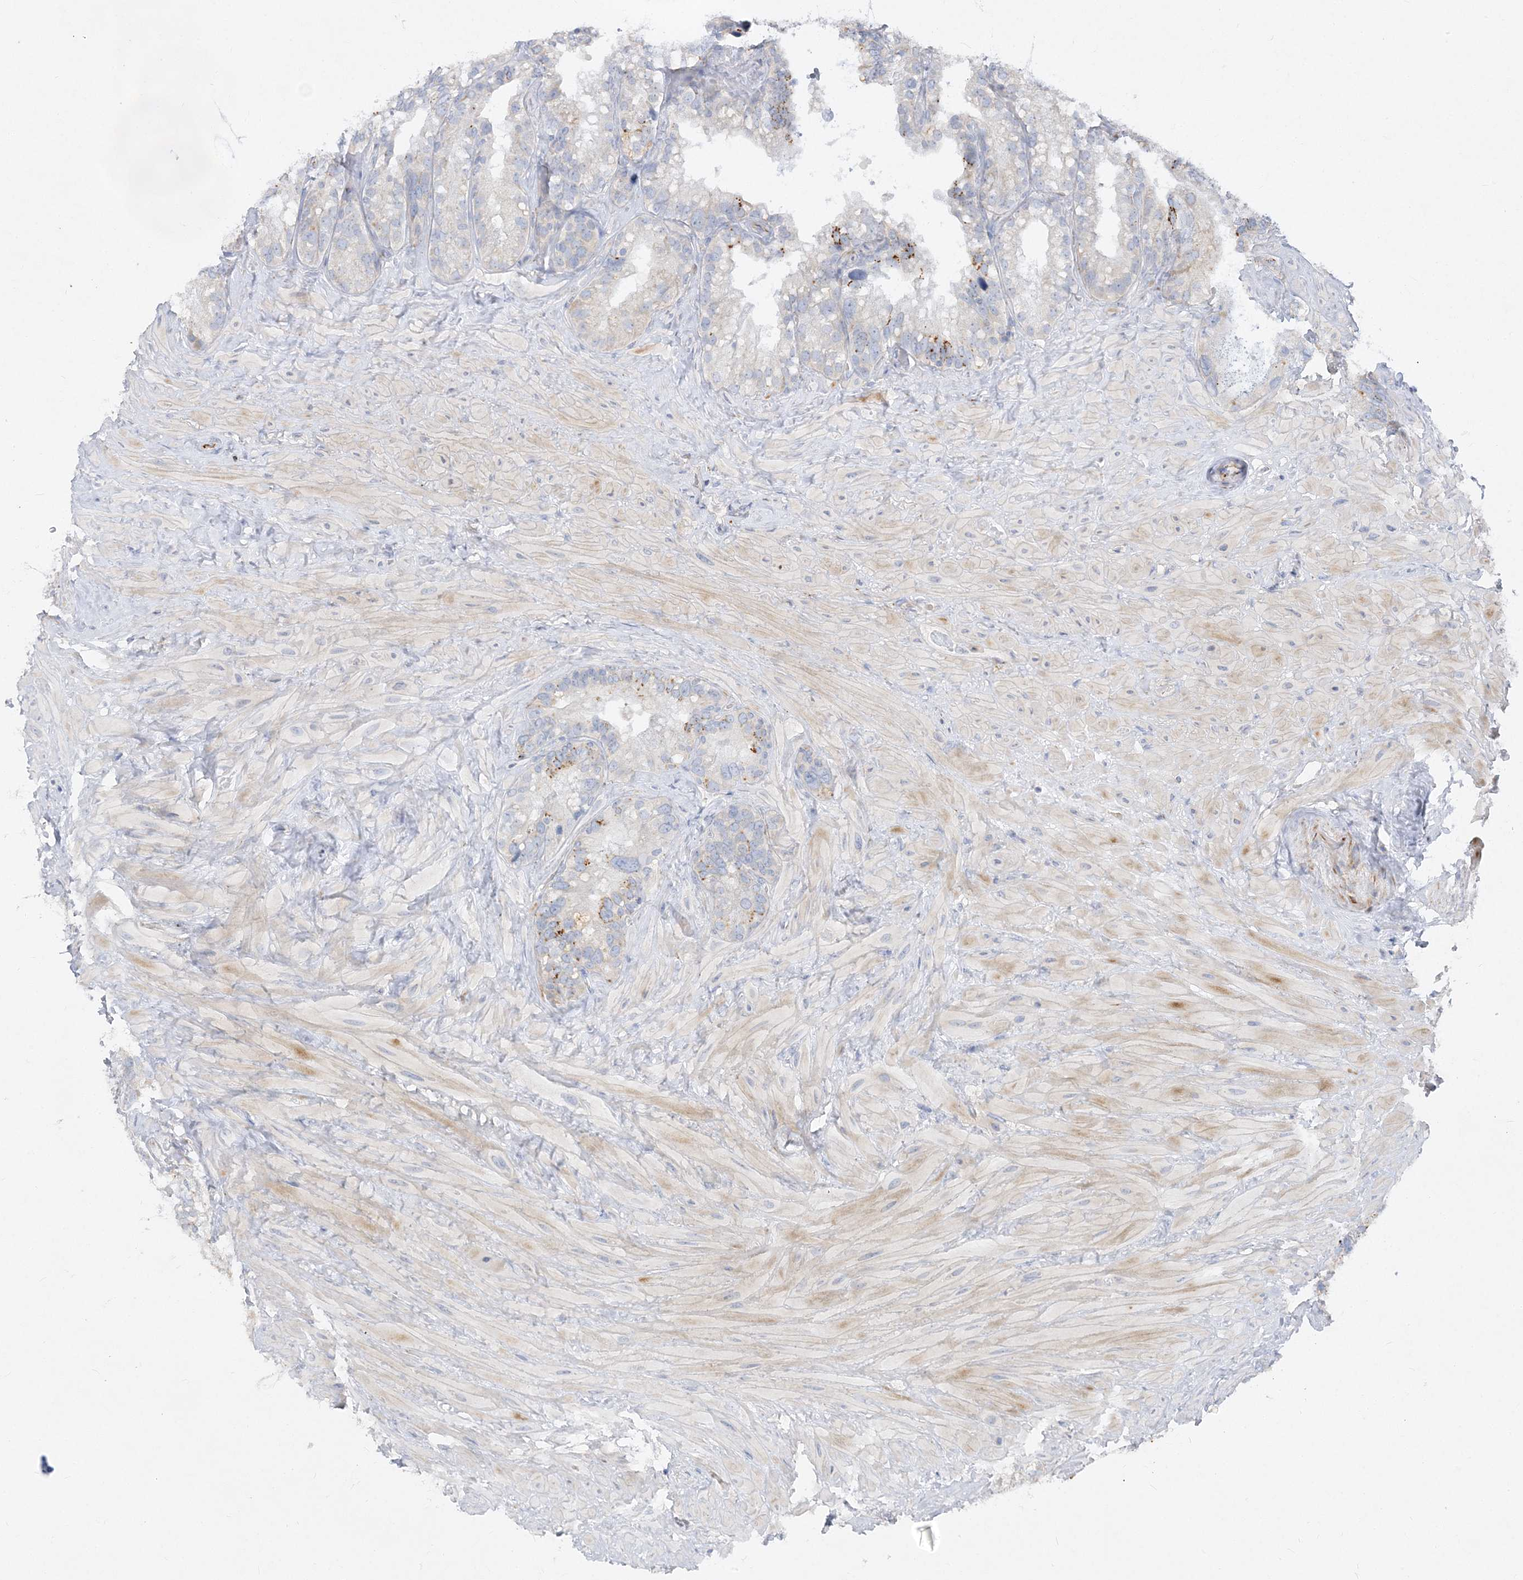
{"staining": {"intensity": "negative", "quantity": "none", "location": "none"}, "tissue": "seminal vesicle", "cell_type": "Glandular cells", "image_type": "normal", "snomed": [{"axis": "morphology", "description": "Normal tissue, NOS"}, {"axis": "topography", "description": "Prostate"}, {"axis": "topography", "description": "Seminal veicle"}], "caption": "DAB immunohistochemical staining of unremarkable human seminal vesicle displays no significant expression in glandular cells.", "gene": "GPAT2", "patient": {"sex": "male", "age": 68}}